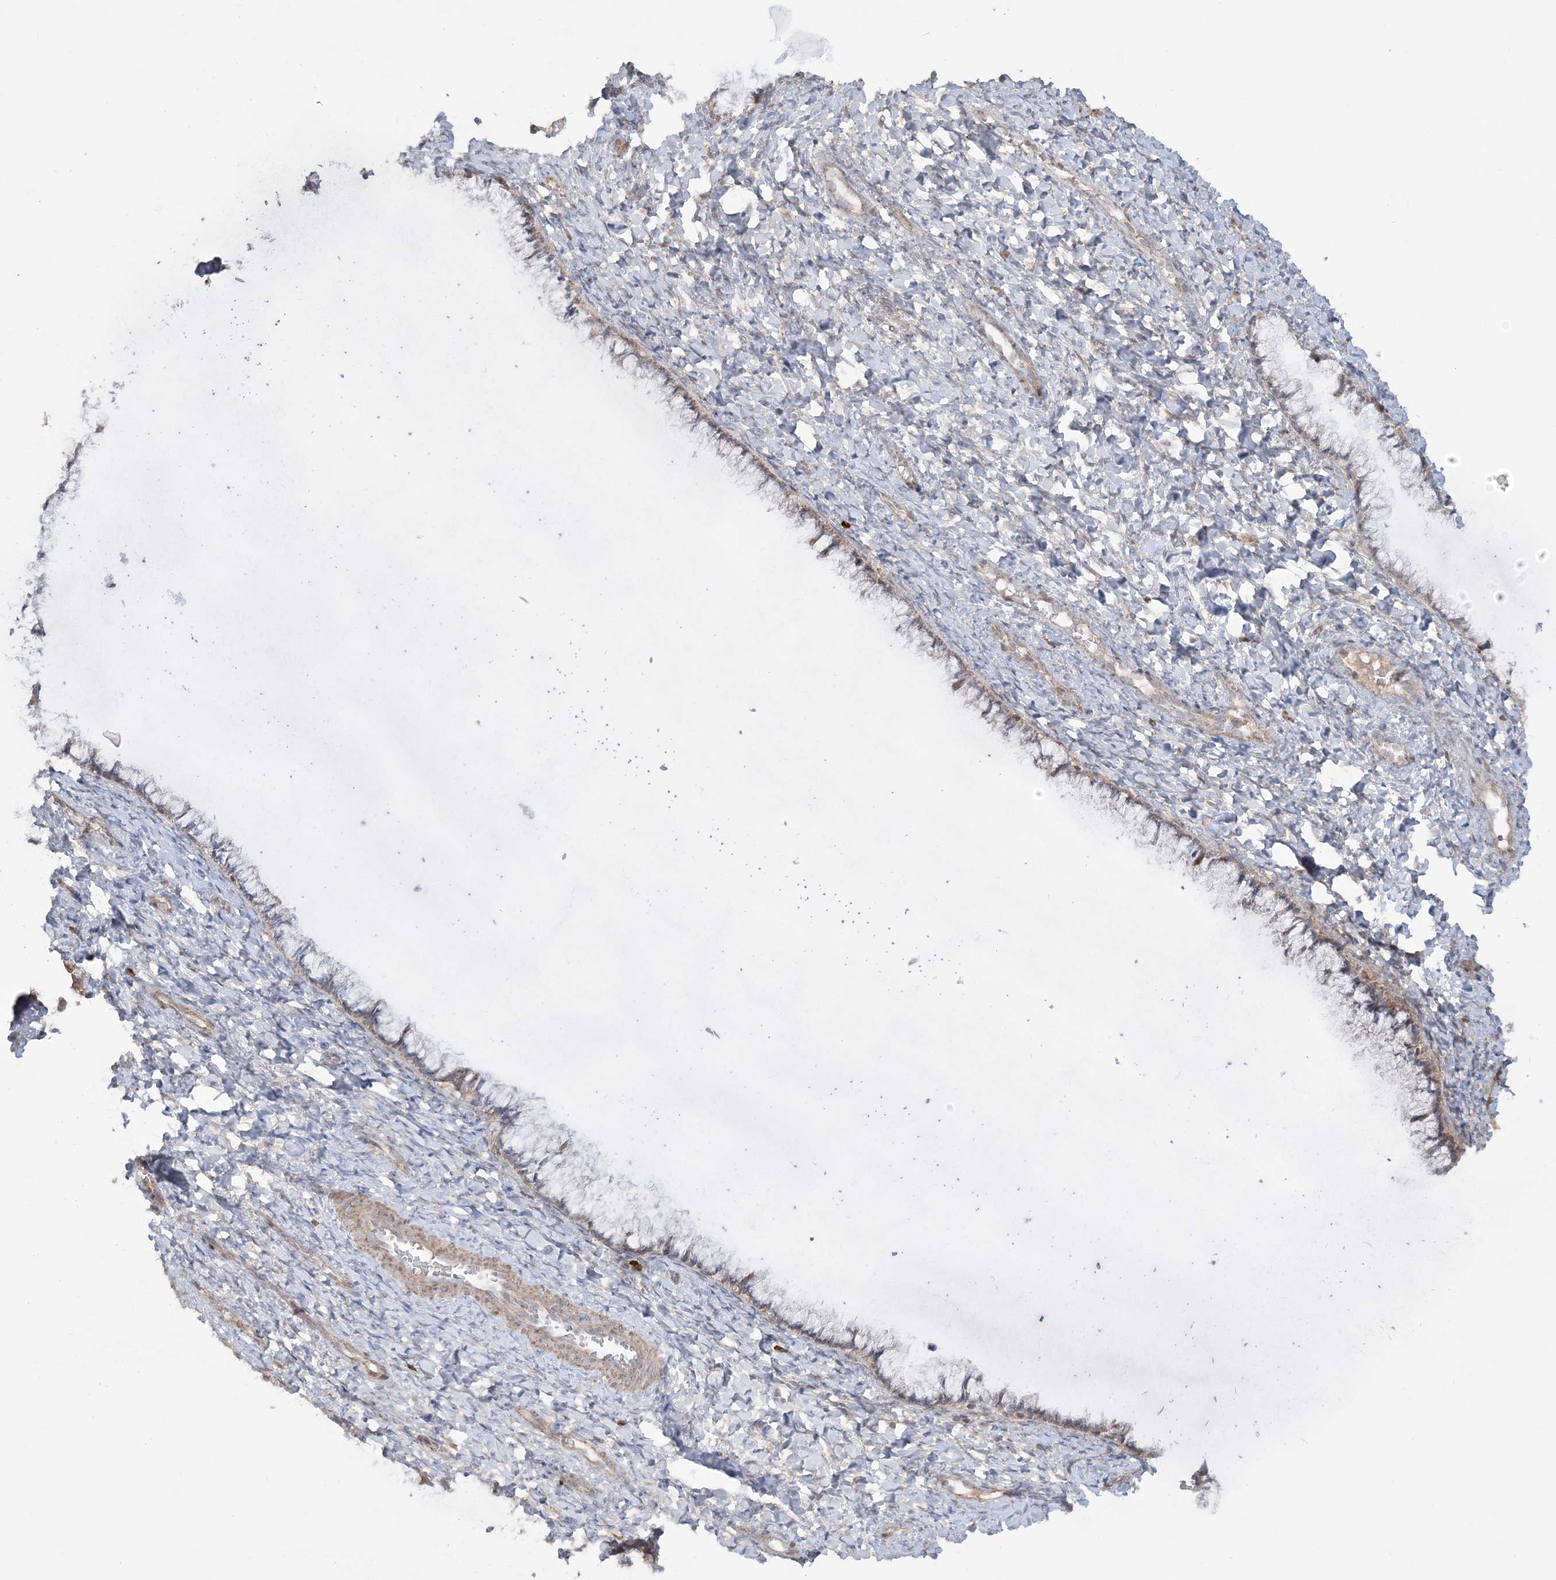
{"staining": {"intensity": "weak", "quantity": "25%-75%", "location": "cytoplasmic/membranous"}, "tissue": "cervix", "cell_type": "Glandular cells", "image_type": "normal", "snomed": [{"axis": "morphology", "description": "Normal tissue, NOS"}, {"axis": "morphology", "description": "Adenocarcinoma, NOS"}, {"axis": "topography", "description": "Cervix"}], "caption": "Protein expression analysis of normal cervix demonstrates weak cytoplasmic/membranous expression in approximately 25%-75% of glandular cells. (DAB = brown stain, brightfield microscopy at high magnification).", "gene": "SCLT1", "patient": {"sex": "female", "age": 29}}